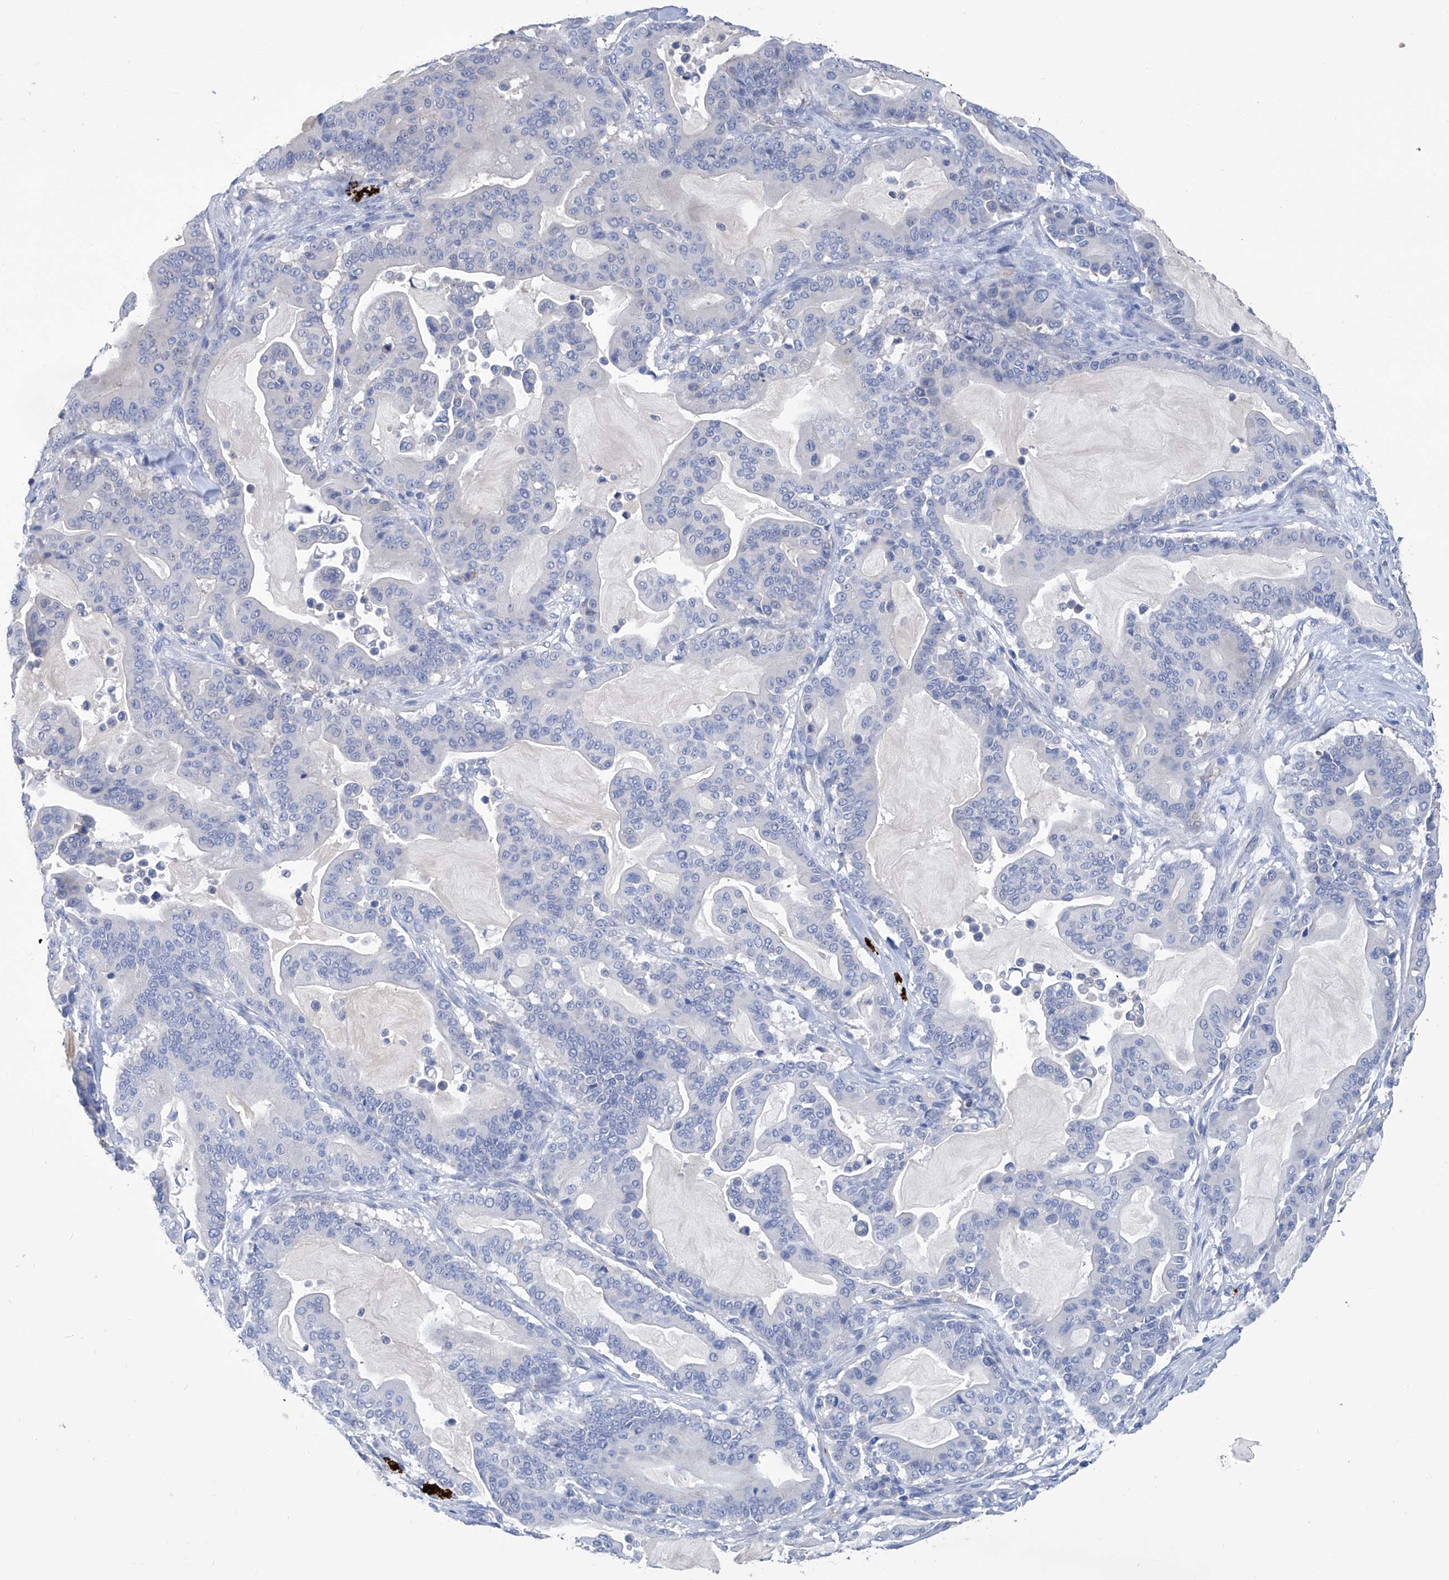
{"staining": {"intensity": "negative", "quantity": "none", "location": "none"}, "tissue": "pancreatic cancer", "cell_type": "Tumor cells", "image_type": "cancer", "snomed": [{"axis": "morphology", "description": "Adenocarcinoma, NOS"}, {"axis": "topography", "description": "Pancreas"}], "caption": "This is an immunohistochemistry histopathology image of human pancreatic cancer (adenocarcinoma). There is no staining in tumor cells.", "gene": "SMS", "patient": {"sex": "male", "age": 63}}